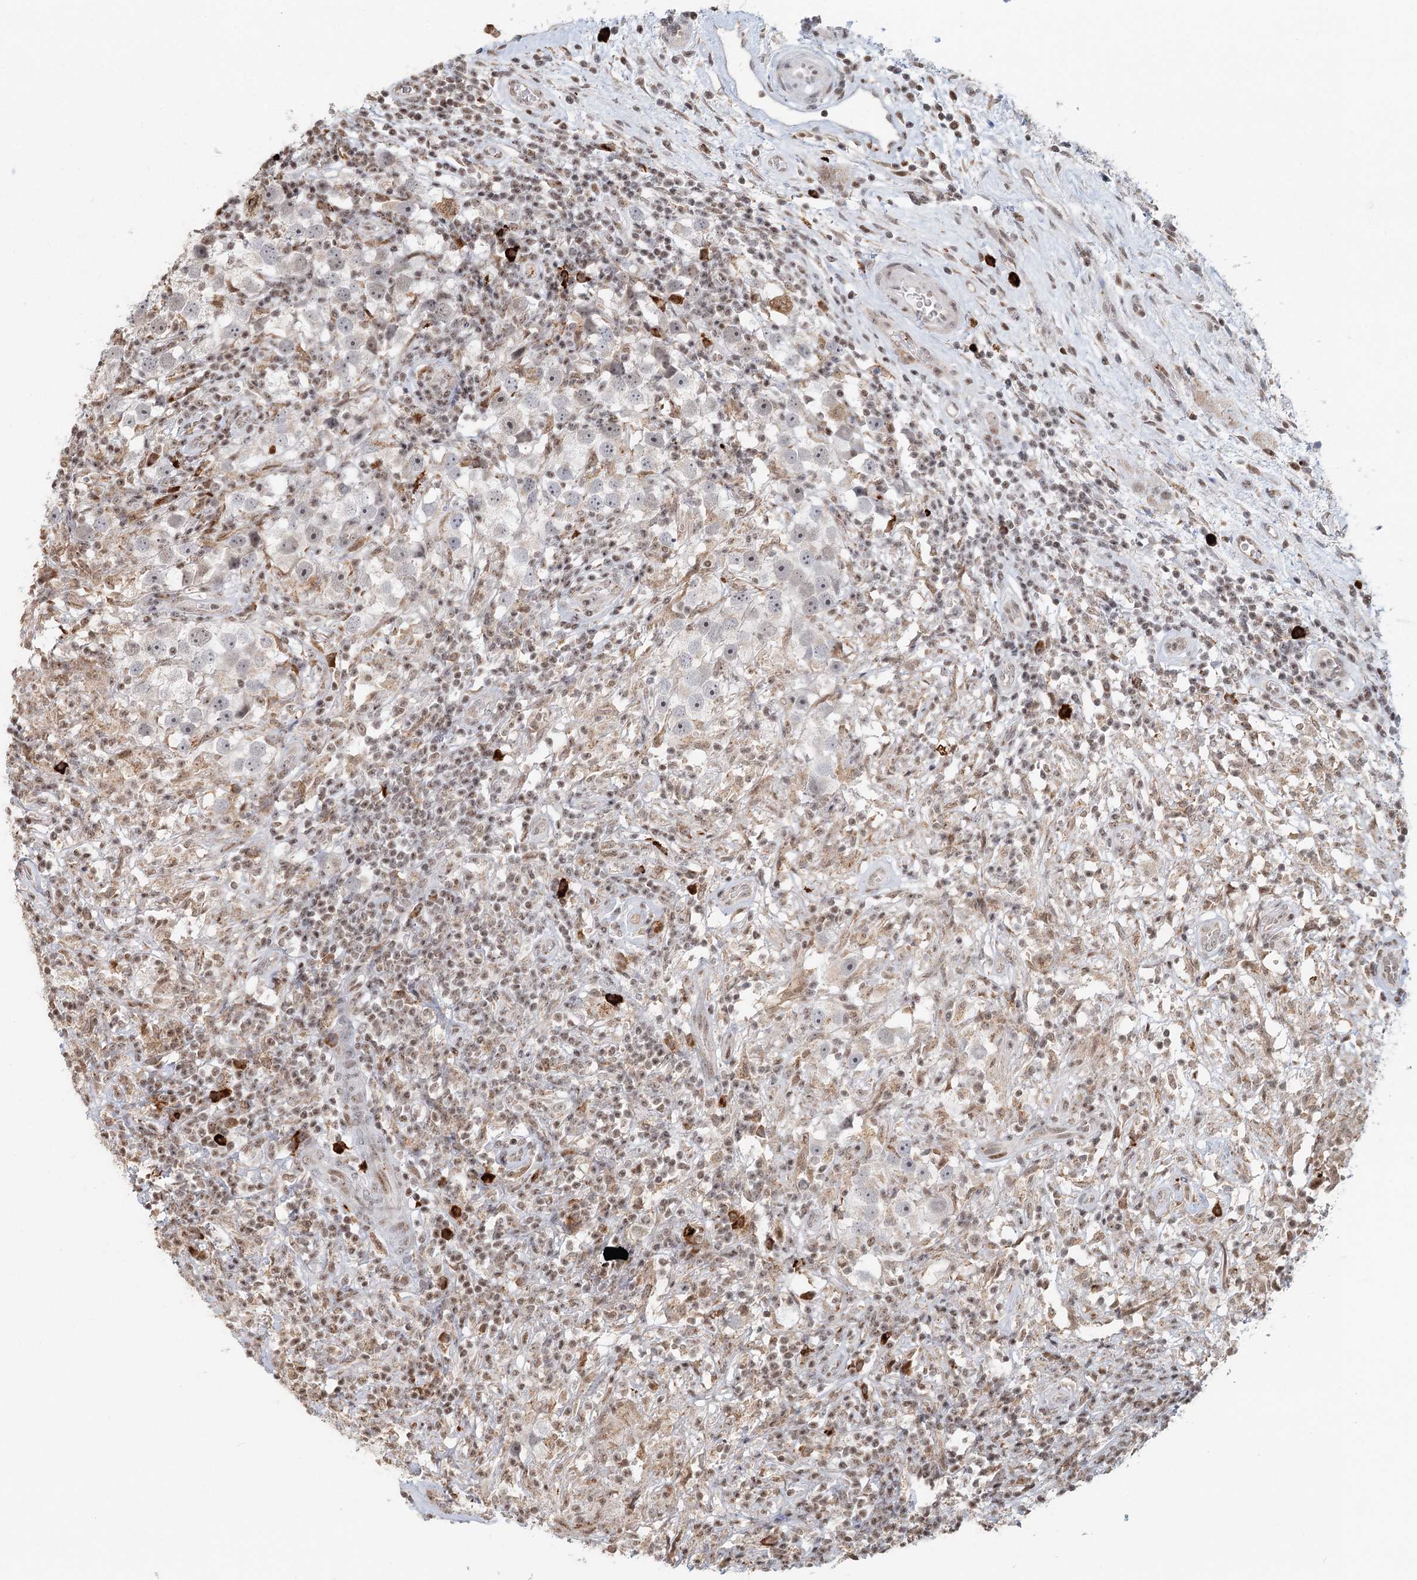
{"staining": {"intensity": "negative", "quantity": "none", "location": "none"}, "tissue": "testis cancer", "cell_type": "Tumor cells", "image_type": "cancer", "snomed": [{"axis": "morphology", "description": "Seminoma, NOS"}, {"axis": "topography", "description": "Testis"}], "caption": "Micrograph shows no significant protein staining in tumor cells of testis seminoma.", "gene": "BNIP5", "patient": {"sex": "male", "age": 49}}